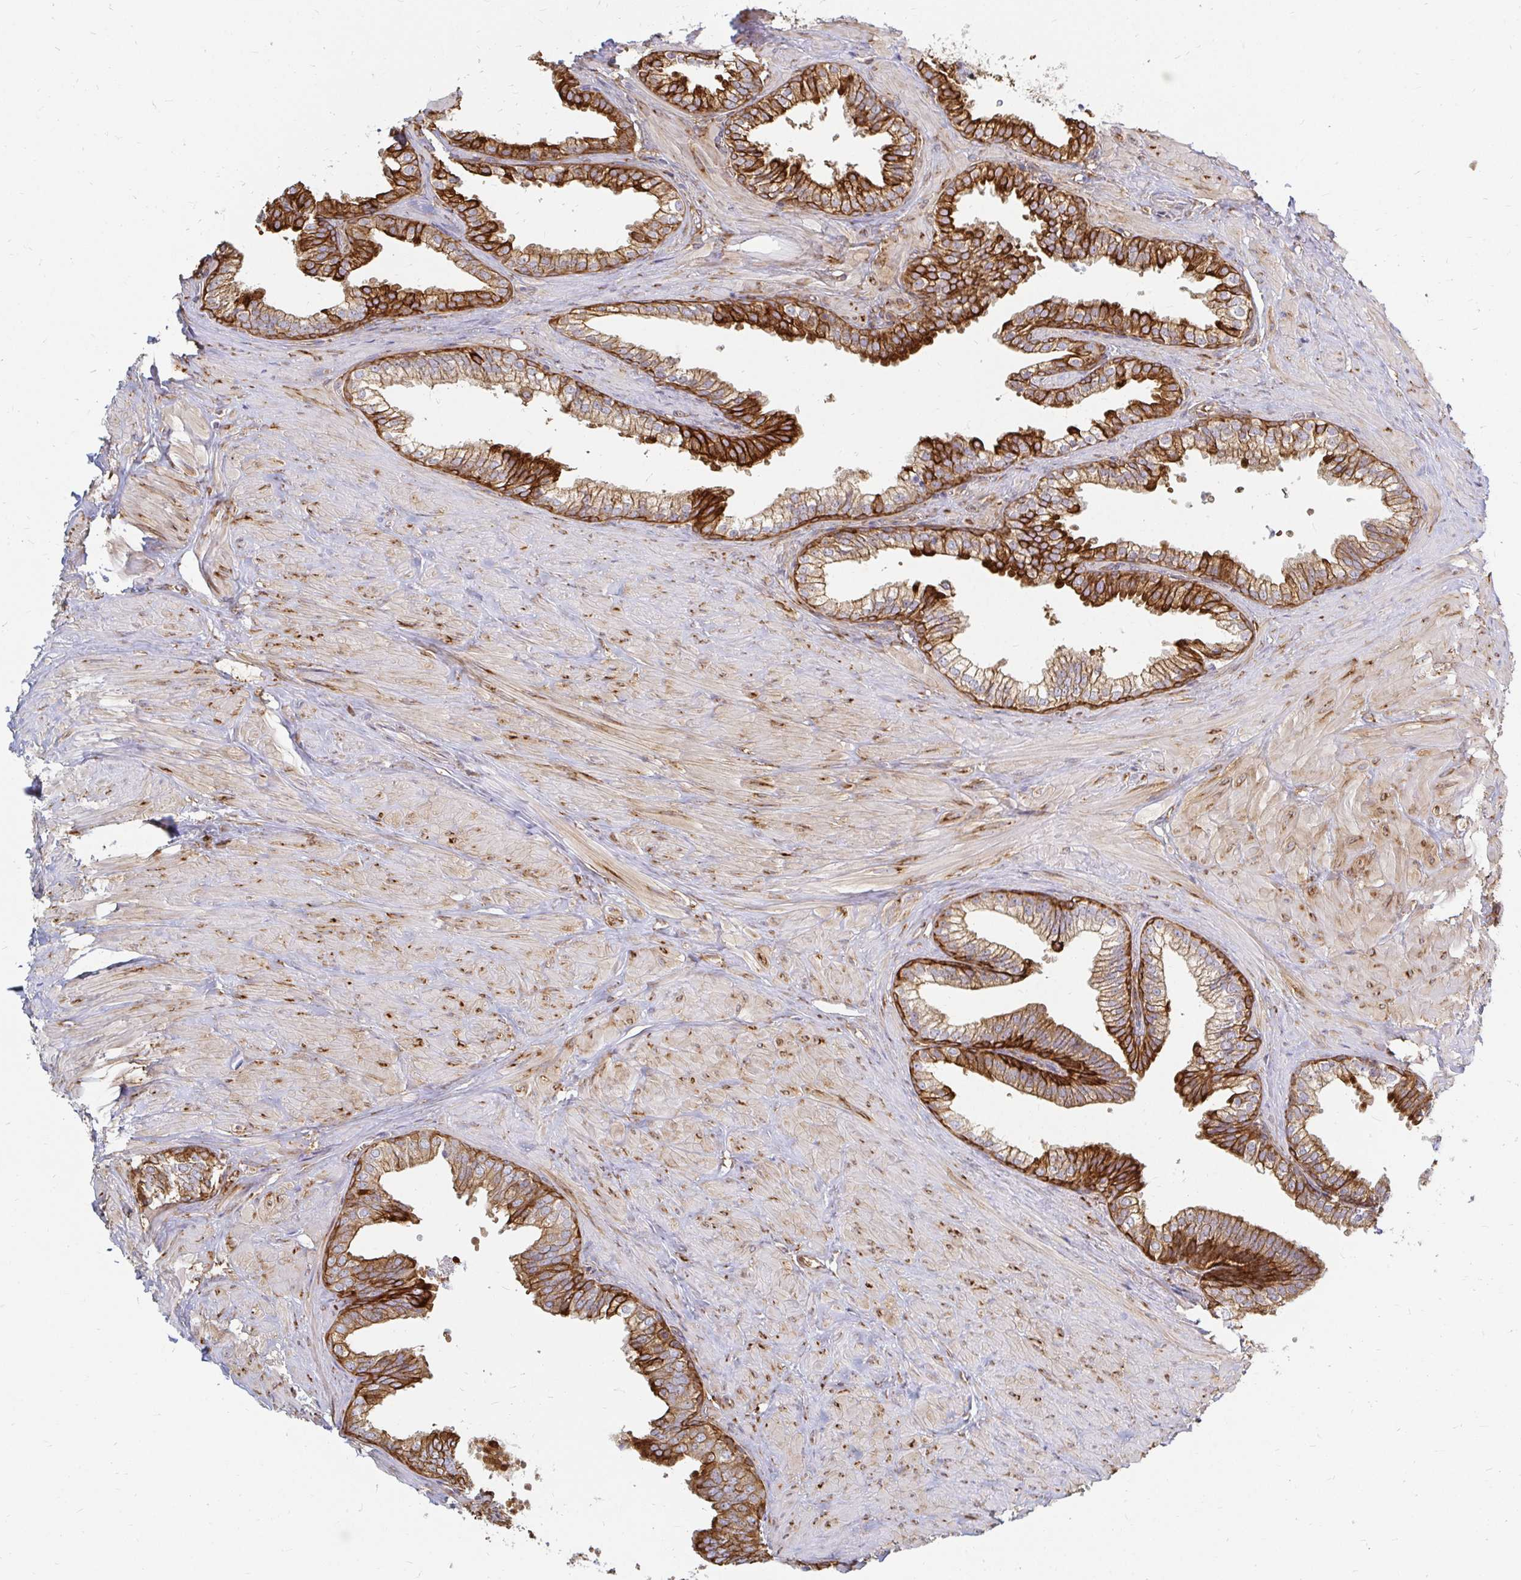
{"staining": {"intensity": "strong", "quantity": ">75%", "location": "cytoplasmic/membranous"}, "tissue": "prostate", "cell_type": "Glandular cells", "image_type": "normal", "snomed": [{"axis": "morphology", "description": "Normal tissue, NOS"}, {"axis": "topography", "description": "Prostate"}, {"axis": "topography", "description": "Peripheral nerve tissue"}], "caption": "Approximately >75% of glandular cells in normal prostate reveal strong cytoplasmic/membranous protein staining as visualized by brown immunohistochemical staining.", "gene": "CAST", "patient": {"sex": "male", "age": 55}}